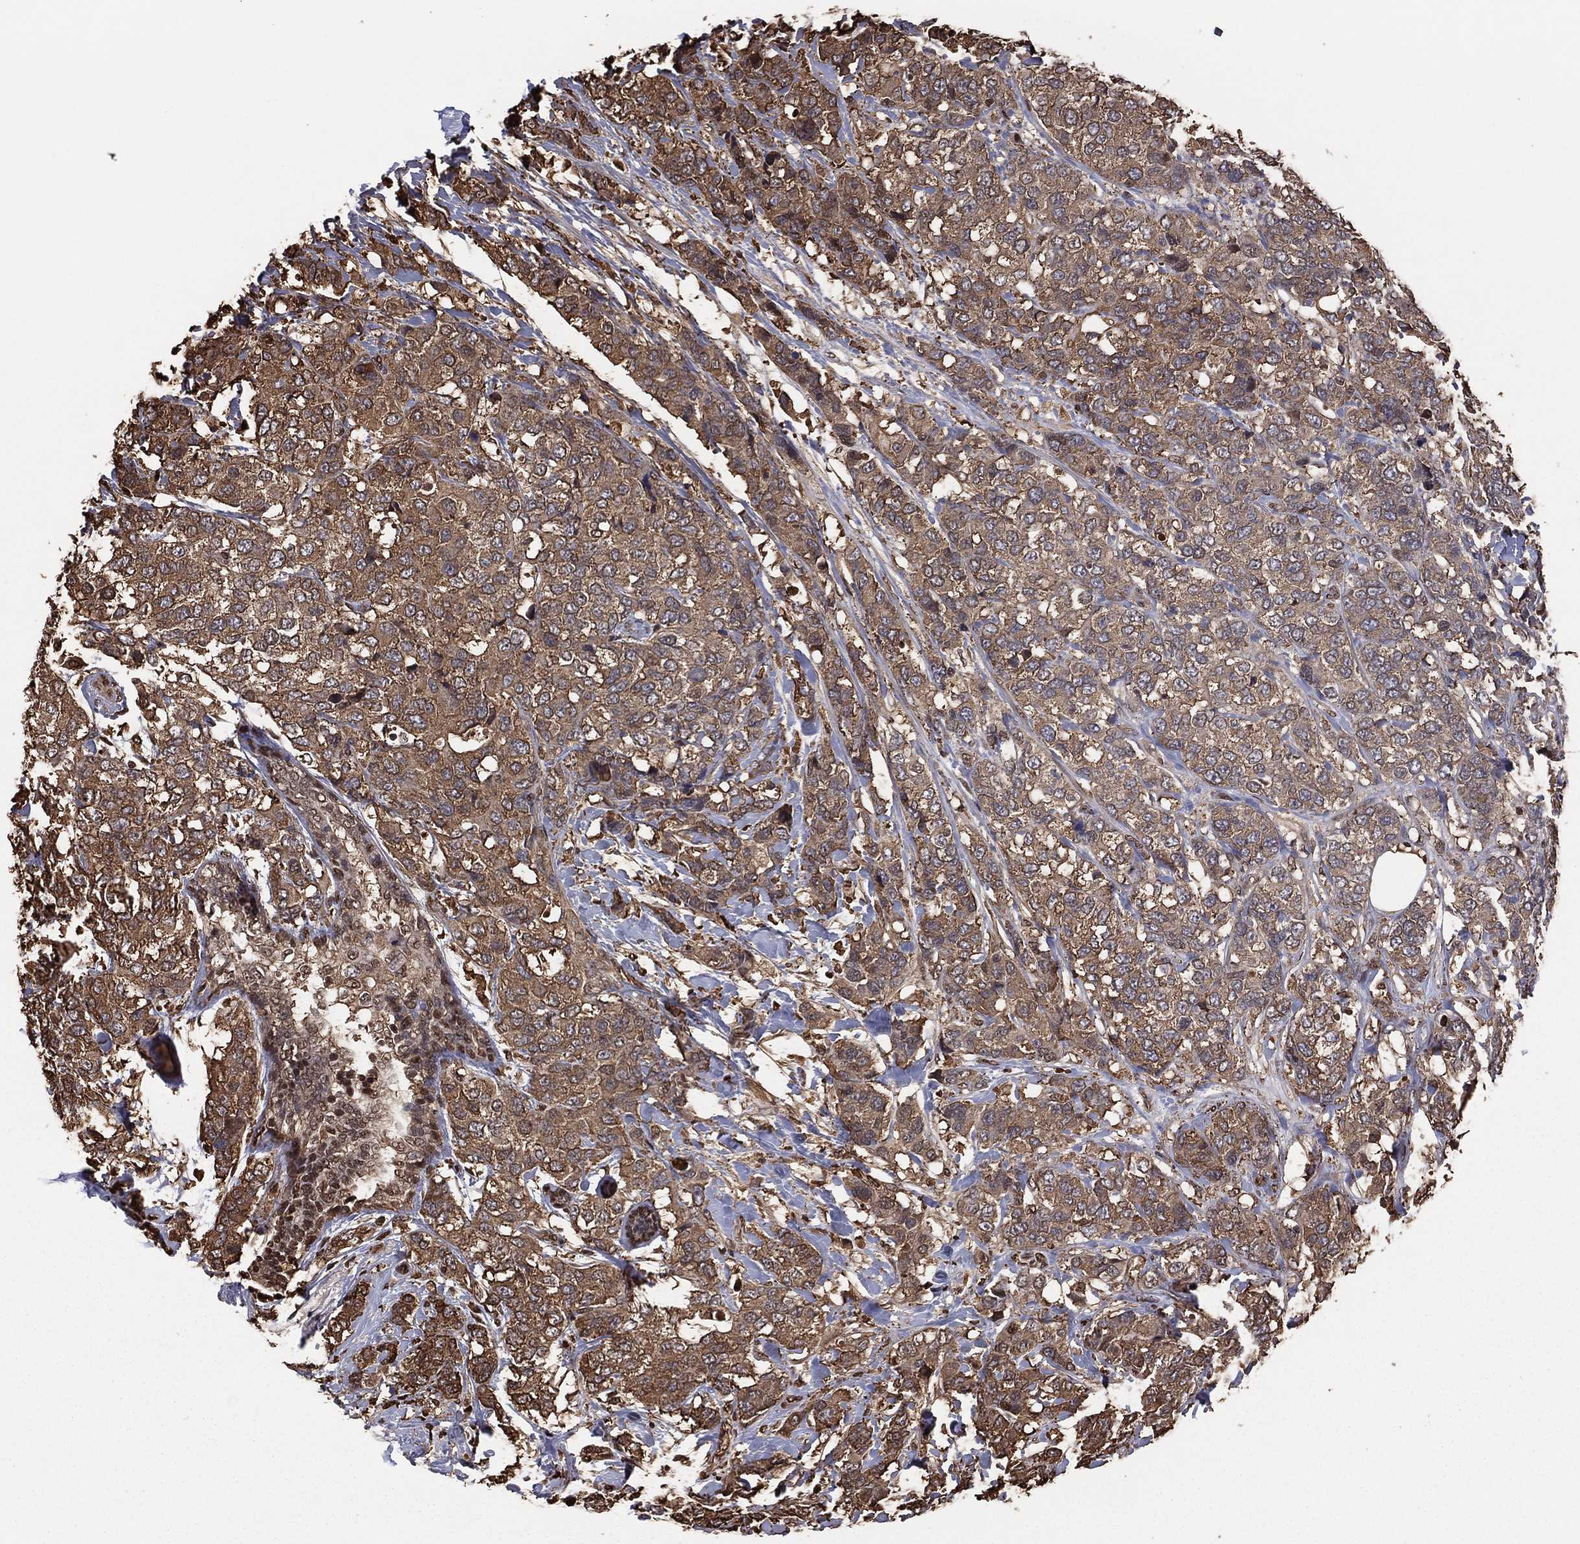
{"staining": {"intensity": "strong", "quantity": ">75%", "location": "cytoplasmic/membranous"}, "tissue": "breast cancer", "cell_type": "Tumor cells", "image_type": "cancer", "snomed": [{"axis": "morphology", "description": "Lobular carcinoma"}, {"axis": "topography", "description": "Breast"}], "caption": "Tumor cells exhibit strong cytoplasmic/membranous expression in about >75% of cells in breast lobular carcinoma.", "gene": "GAPDH", "patient": {"sex": "female", "age": 59}}